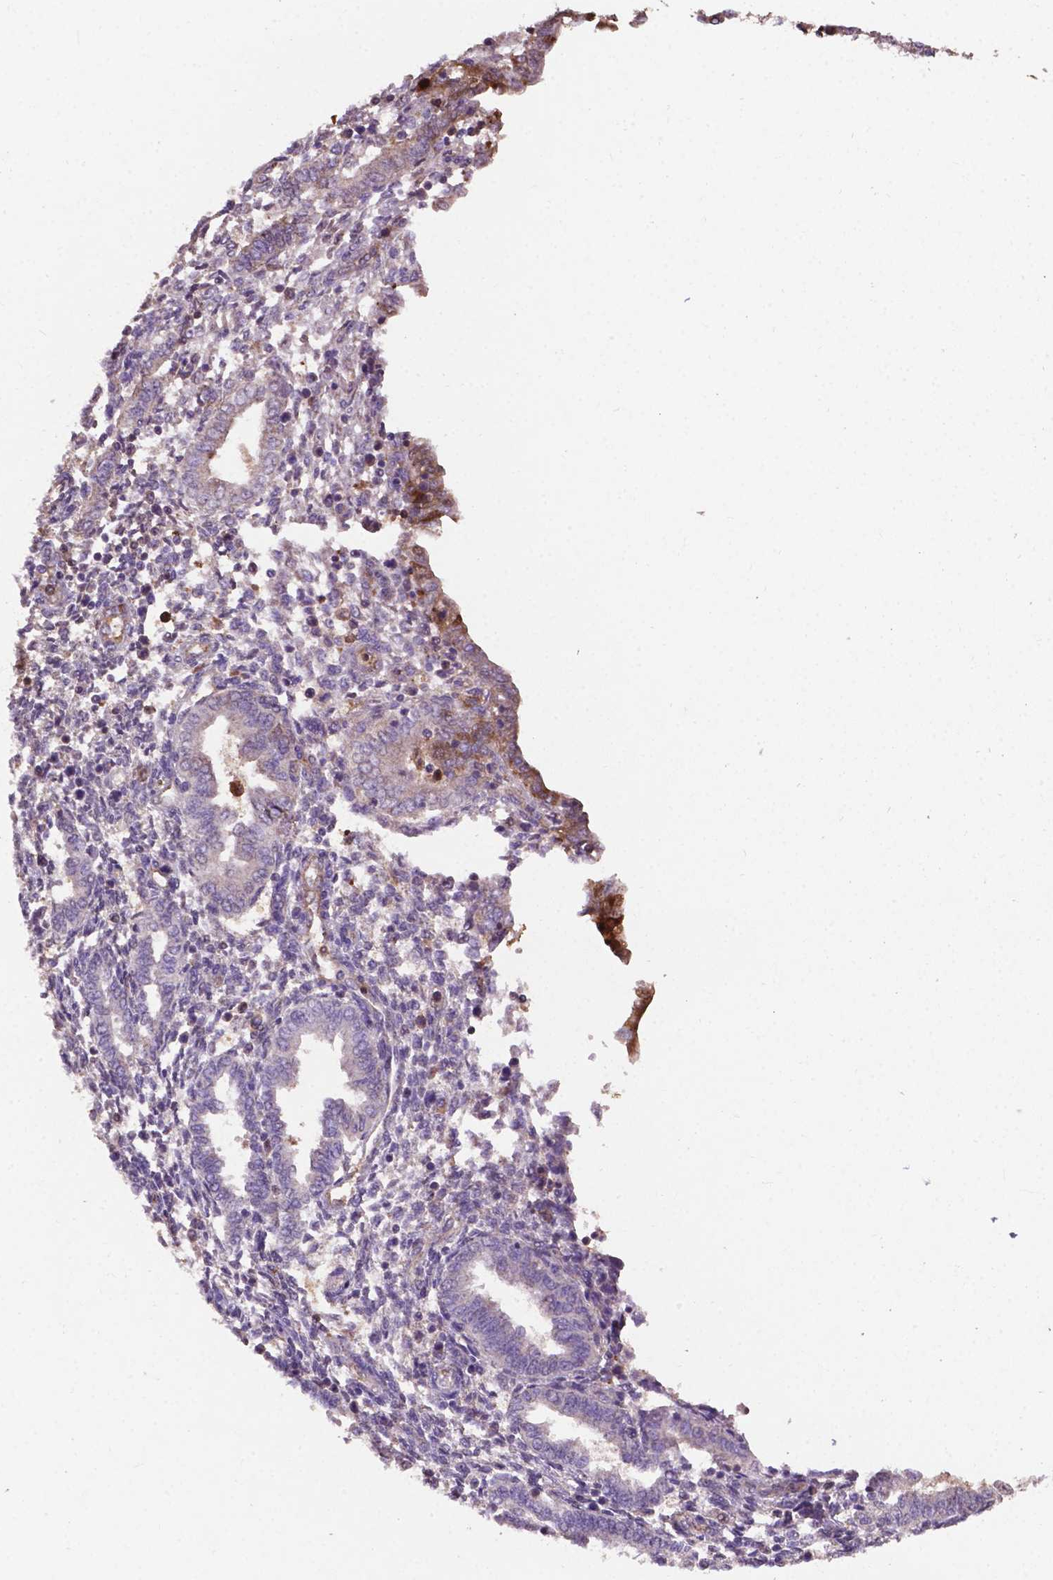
{"staining": {"intensity": "negative", "quantity": "none", "location": "none"}, "tissue": "endometrium", "cell_type": "Cells in endometrial stroma", "image_type": "normal", "snomed": [{"axis": "morphology", "description": "Normal tissue, NOS"}, {"axis": "topography", "description": "Endometrium"}], "caption": "Micrograph shows no protein expression in cells in endometrial stroma of benign endometrium.", "gene": "SMAD3", "patient": {"sex": "female", "age": 42}}